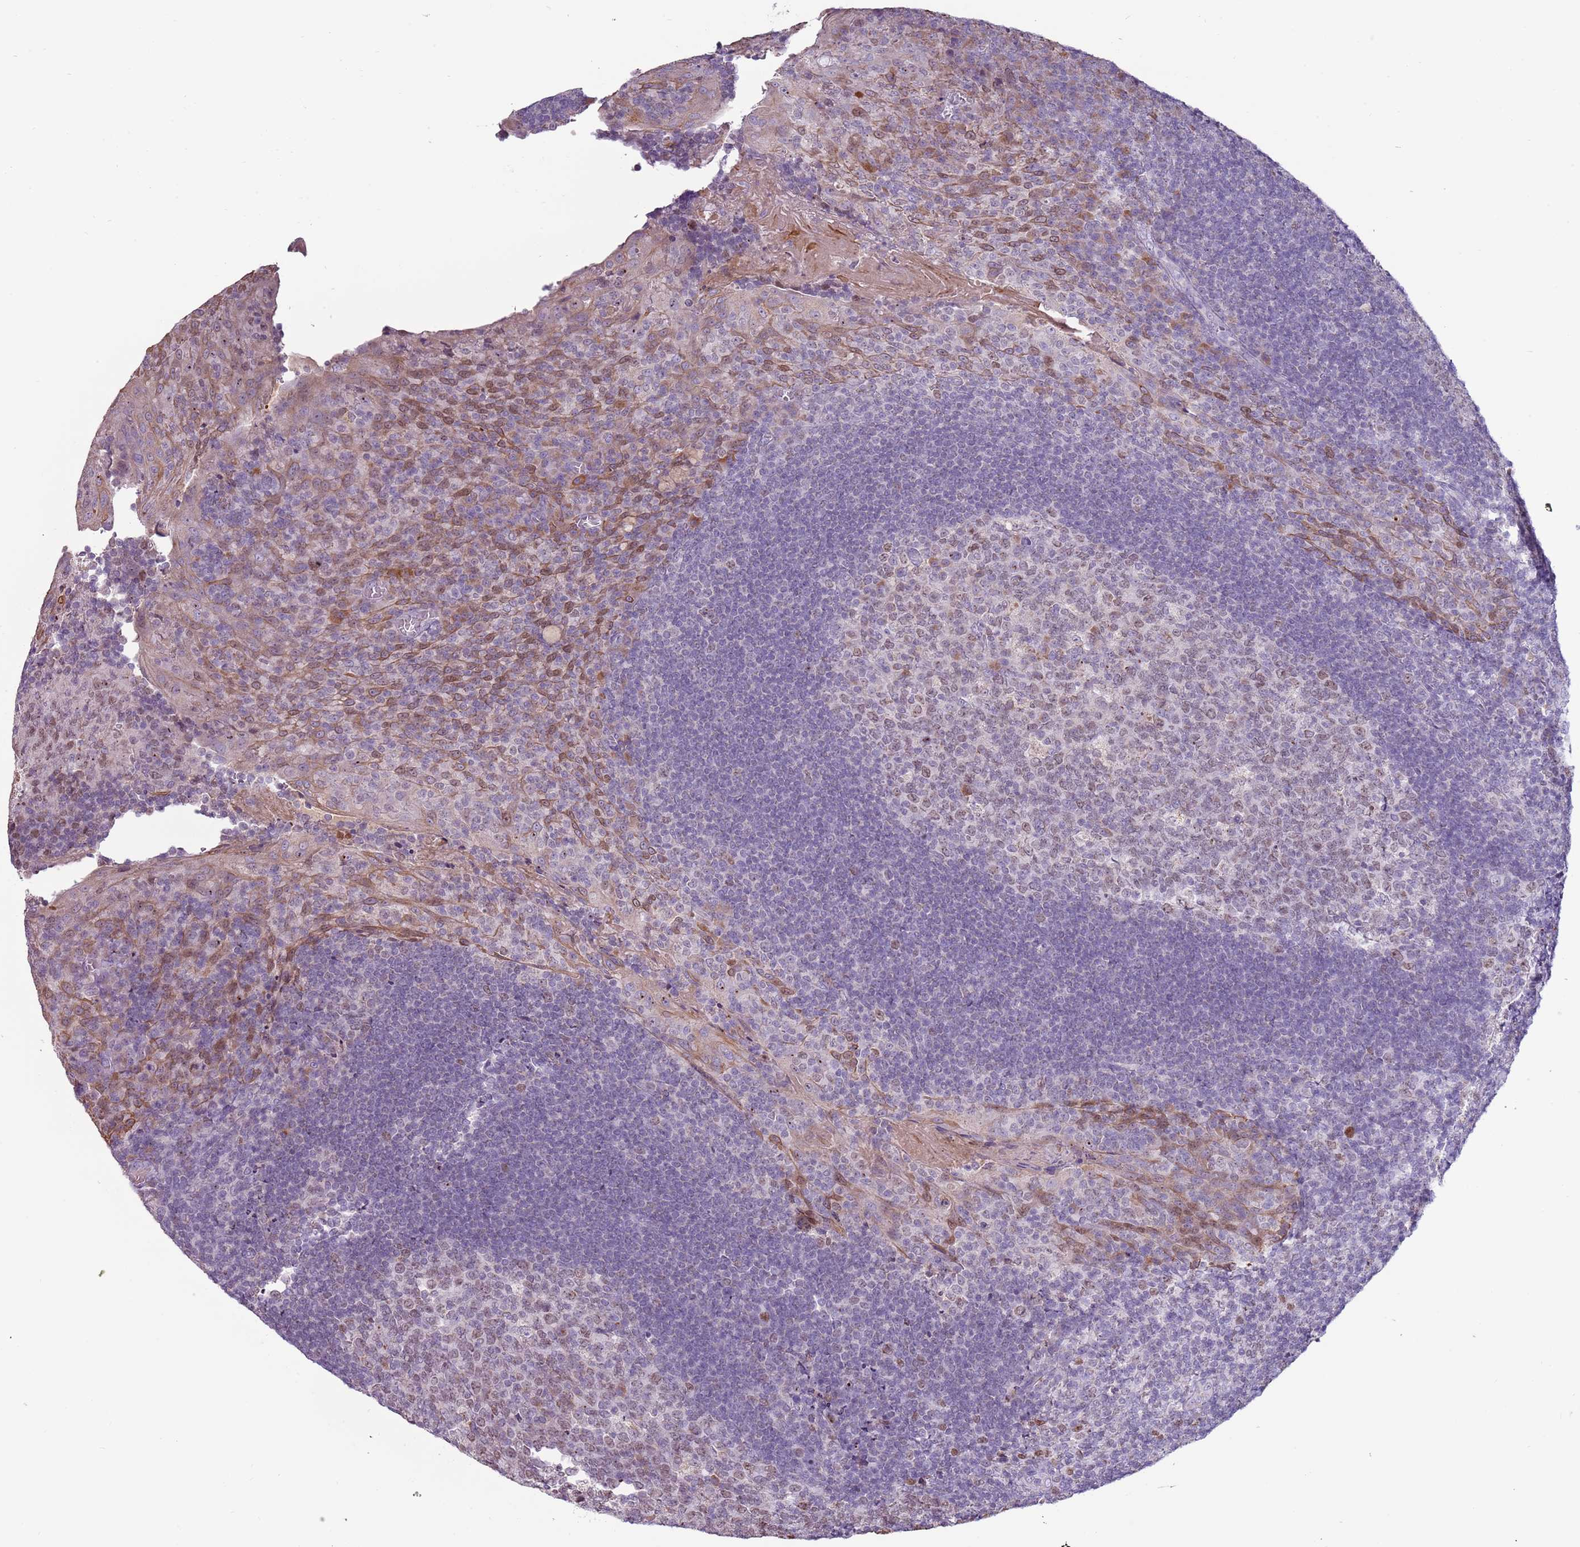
{"staining": {"intensity": "weak", "quantity": "25%-75%", "location": "cytoplasmic/membranous"}, "tissue": "tonsil", "cell_type": "Germinal center cells", "image_type": "normal", "snomed": [{"axis": "morphology", "description": "Normal tissue, NOS"}, {"axis": "topography", "description": "Tonsil"}], "caption": "About 25%-75% of germinal center cells in benign human tonsil demonstrate weak cytoplasmic/membranous protein expression as visualized by brown immunohistochemical staining.", "gene": "SYS1", "patient": {"sex": "male", "age": 17}}